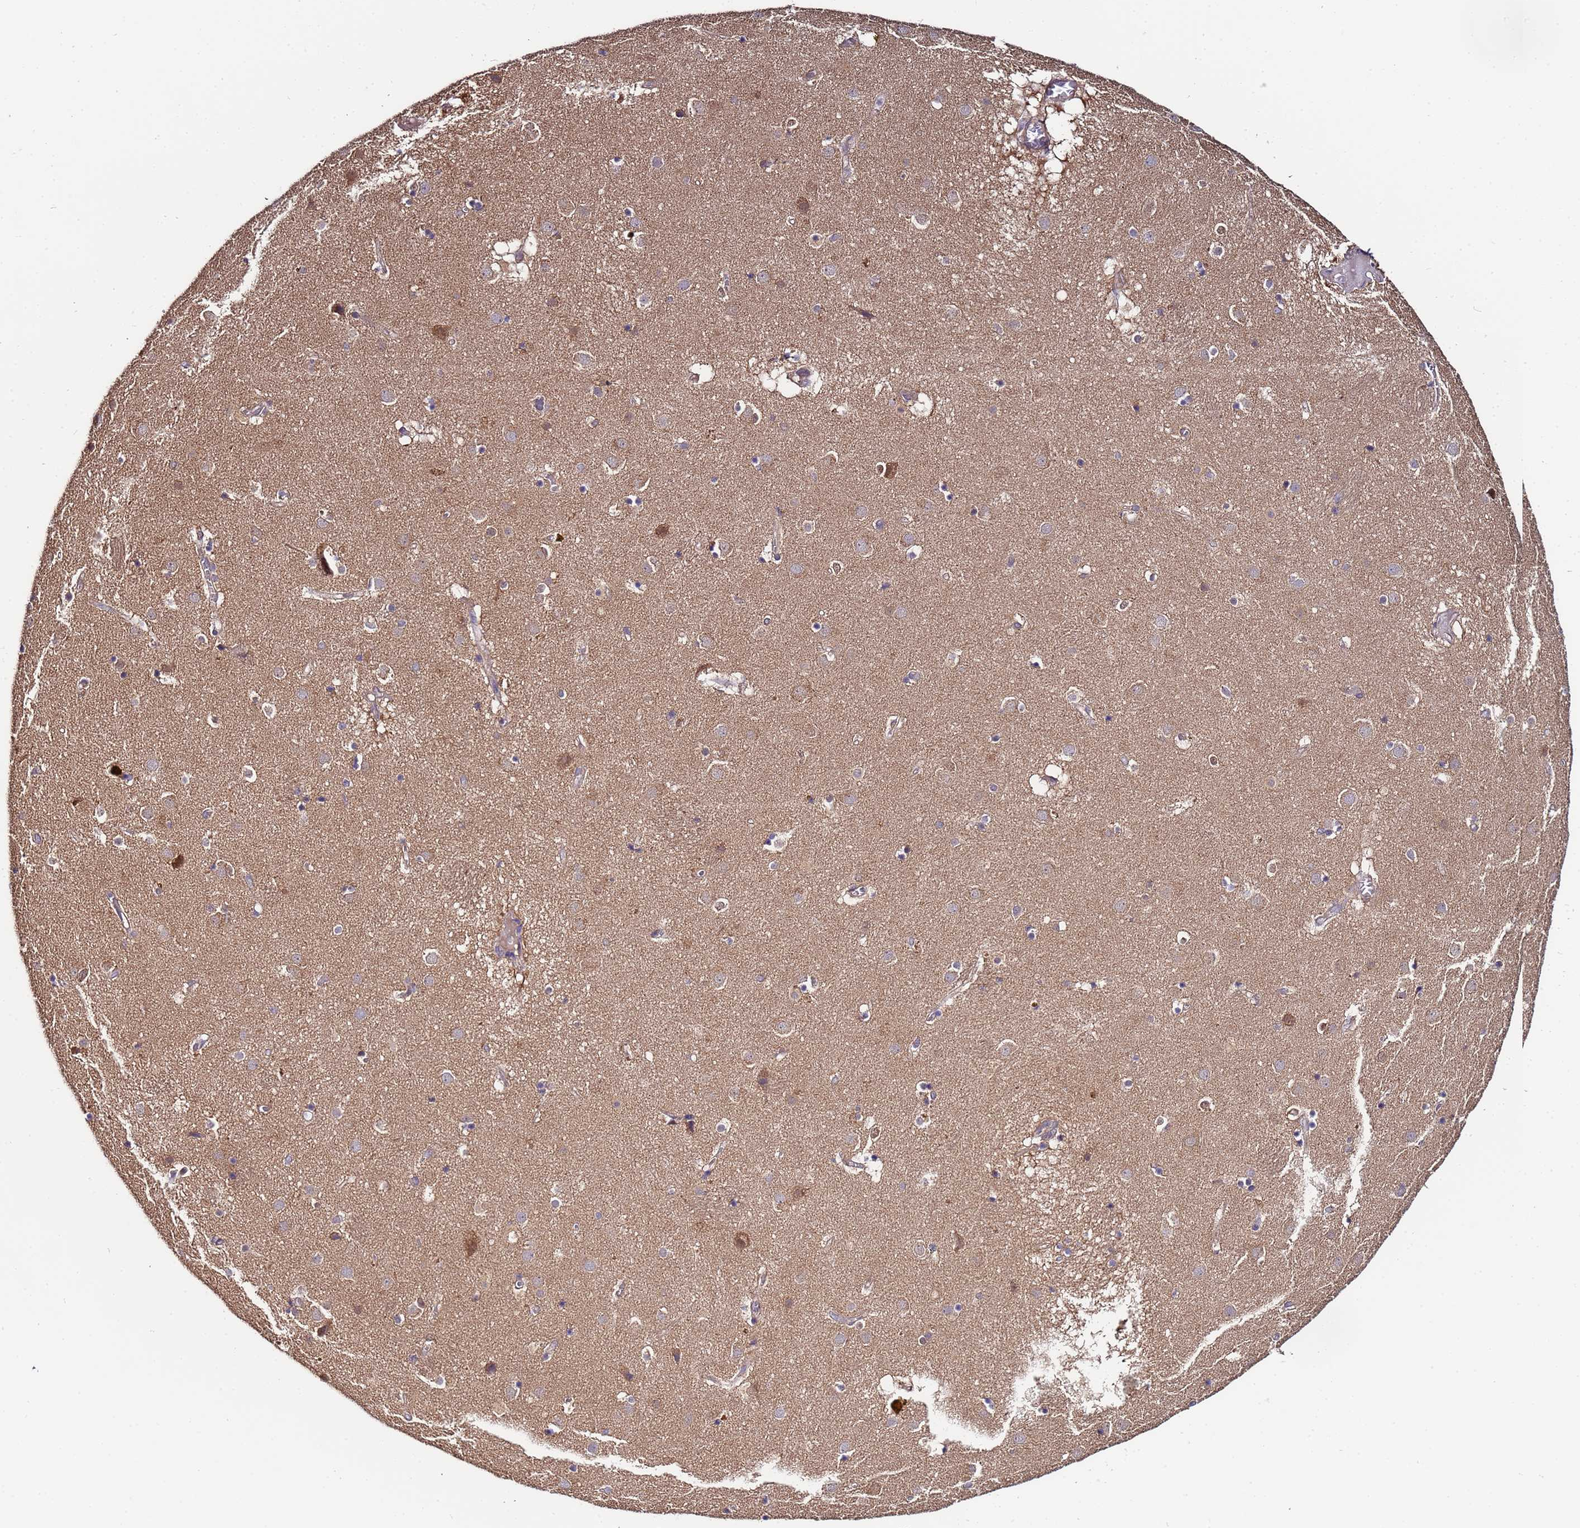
{"staining": {"intensity": "negative", "quantity": "none", "location": "none"}, "tissue": "caudate", "cell_type": "Glial cells", "image_type": "normal", "snomed": [{"axis": "morphology", "description": "Normal tissue, NOS"}, {"axis": "topography", "description": "Lateral ventricle wall"}], "caption": "Photomicrograph shows no protein positivity in glial cells of unremarkable caudate. (DAB immunohistochemistry with hematoxylin counter stain).", "gene": "NAXE", "patient": {"sex": "male", "age": 70}}